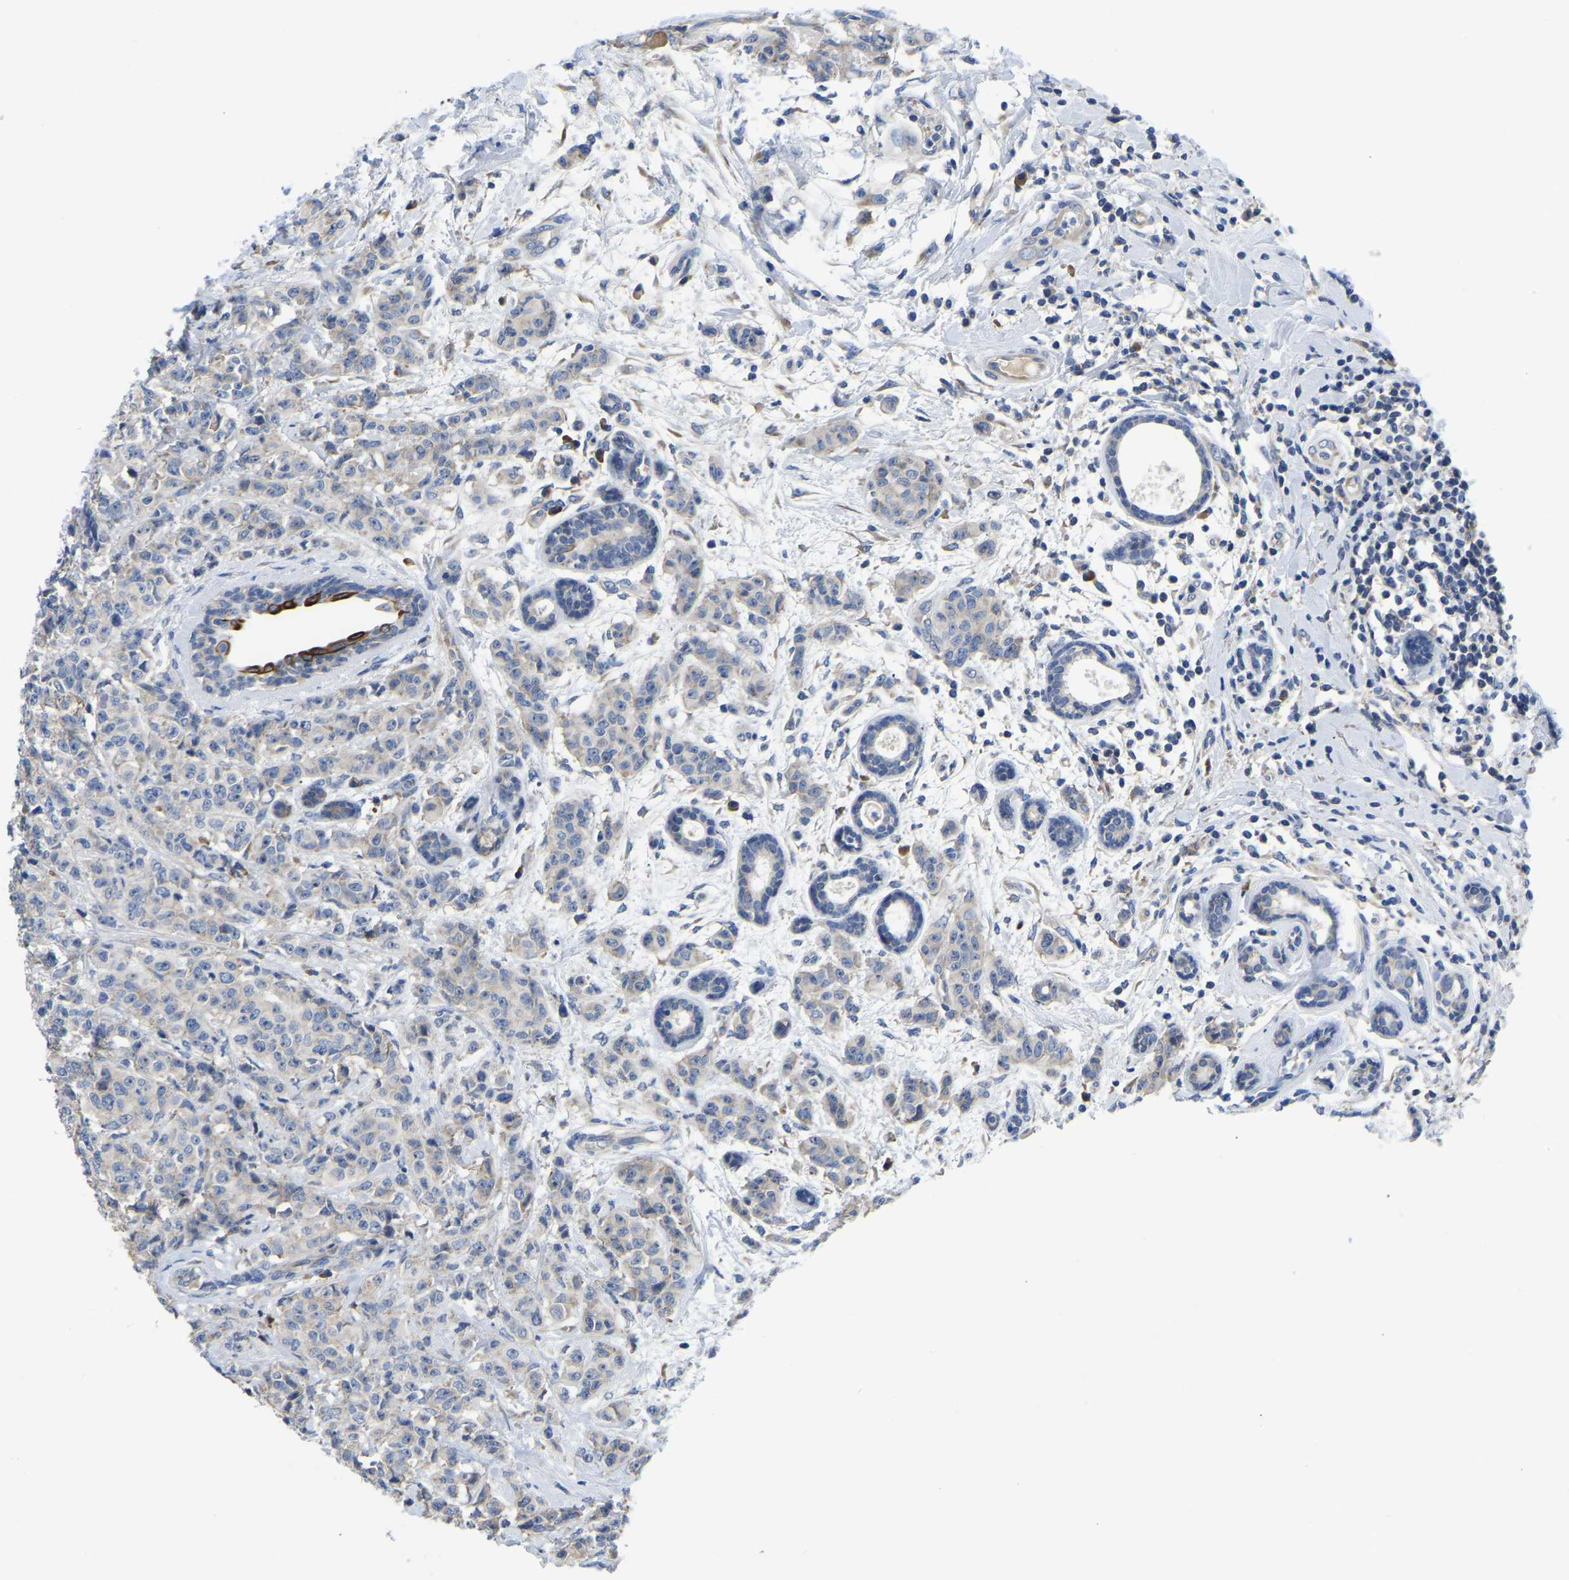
{"staining": {"intensity": "negative", "quantity": "none", "location": "none"}, "tissue": "breast cancer", "cell_type": "Tumor cells", "image_type": "cancer", "snomed": [{"axis": "morphology", "description": "Normal tissue, NOS"}, {"axis": "morphology", "description": "Duct carcinoma"}, {"axis": "topography", "description": "Breast"}], "caption": "This is an IHC image of human breast cancer (intraductal carcinoma). There is no expression in tumor cells.", "gene": "ABCA10", "patient": {"sex": "female", "age": 40}}